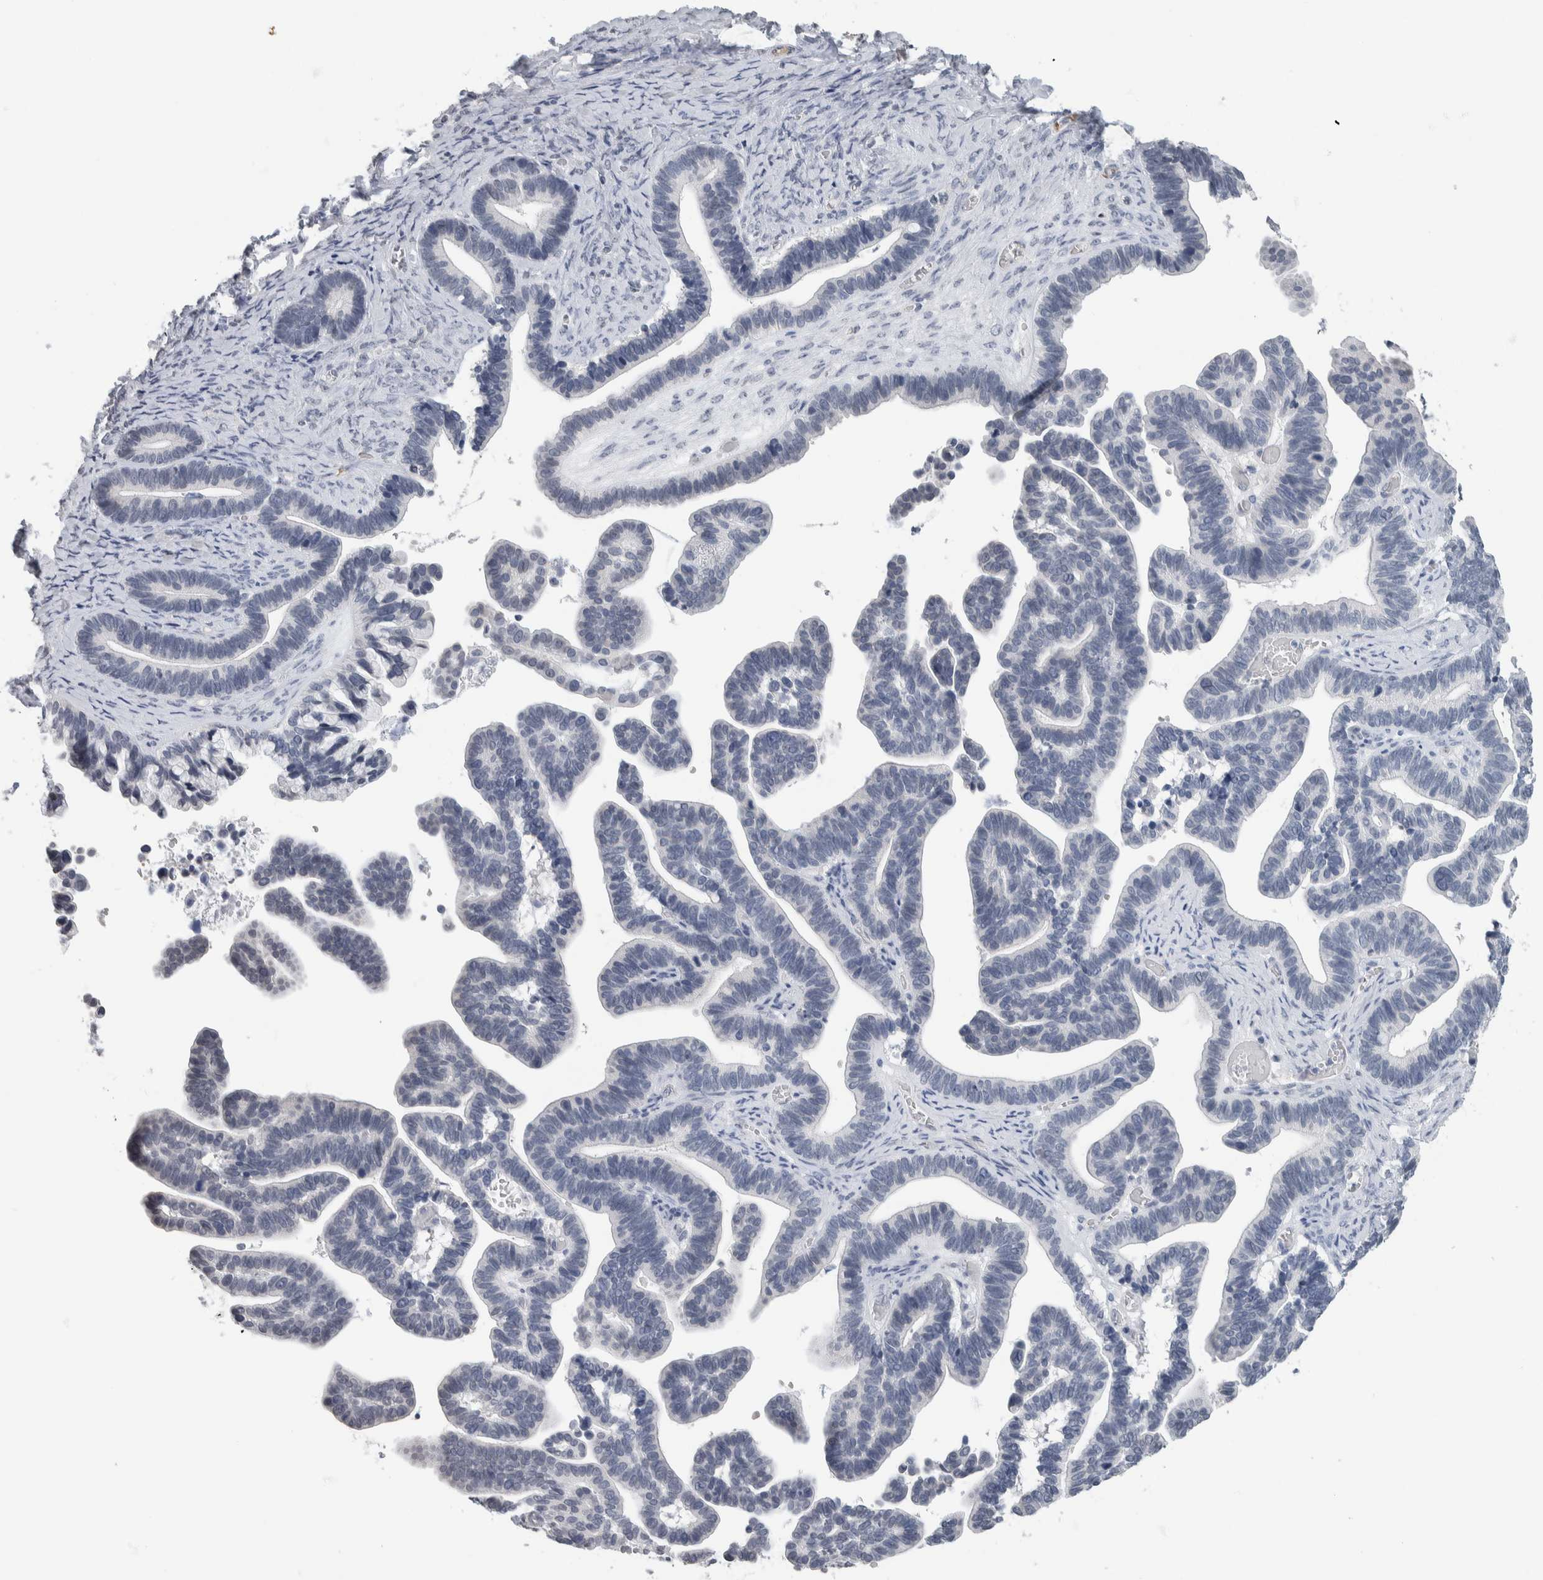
{"staining": {"intensity": "negative", "quantity": "none", "location": "none"}, "tissue": "ovarian cancer", "cell_type": "Tumor cells", "image_type": "cancer", "snomed": [{"axis": "morphology", "description": "Cystadenocarcinoma, serous, NOS"}, {"axis": "topography", "description": "Ovary"}], "caption": "There is no significant positivity in tumor cells of ovarian cancer (serous cystadenocarcinoma). (Immunohistochemistry, brightfield microscopy, high magnification).", "gene": "NEFM", "patient": {"sex": "female", "age": 56}}